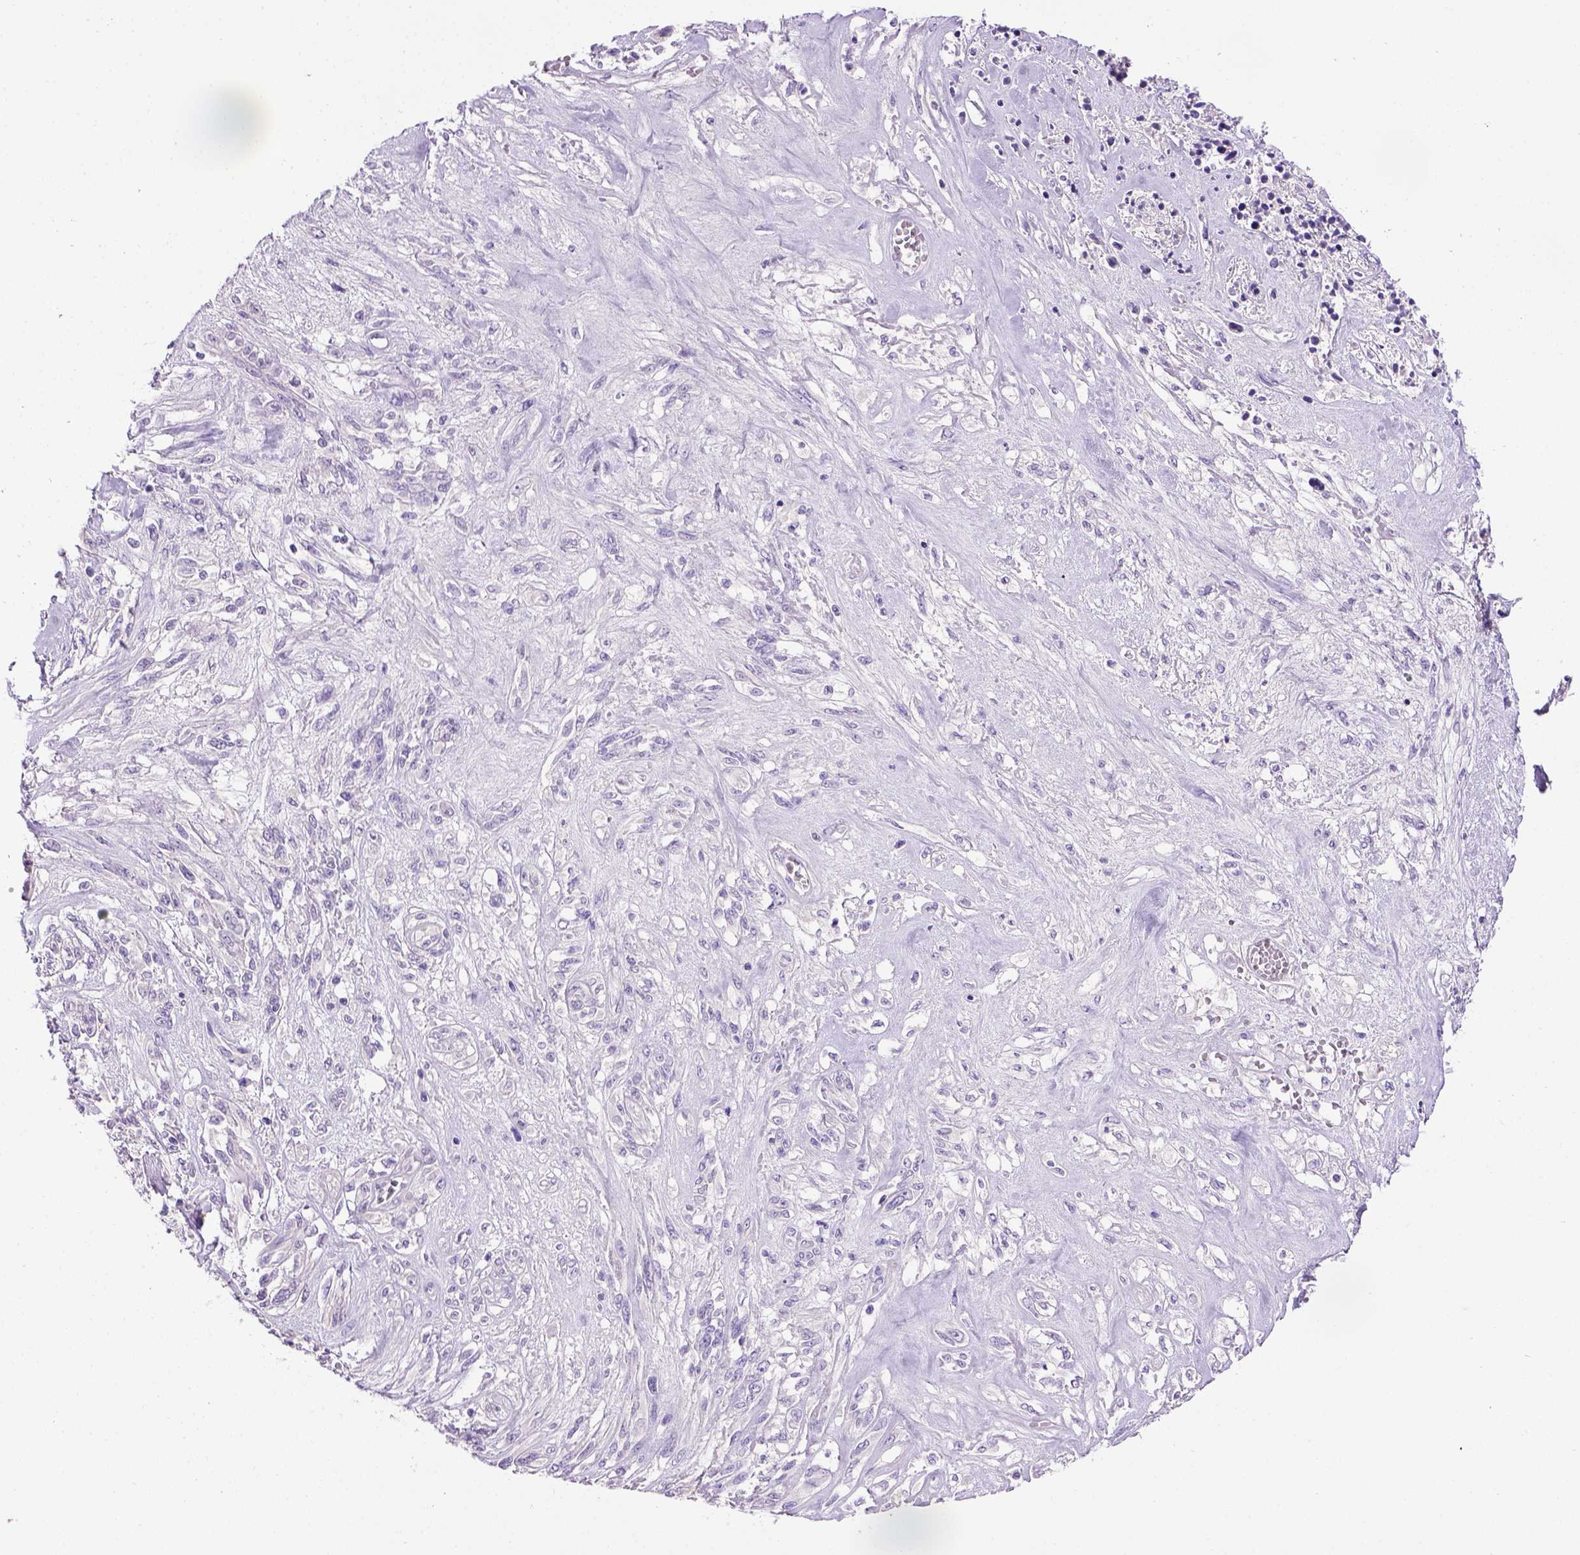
{"staining": {"intensity": "negative", "quantity": "none", "location": "none"}, "tissue": "melanoma", "cell_type": "Tumor cells", "image_type": "cancer", "snomed": [{"axis": "morphology", "description": "Malignant melanoma, NOS"}, {"axis": "topography", "description": "Skin"}], "caption": "Tumor cells show no significant expression in melanoma.", "gene": "CDH1", "patient": {"sex": "female", "age": 91}}